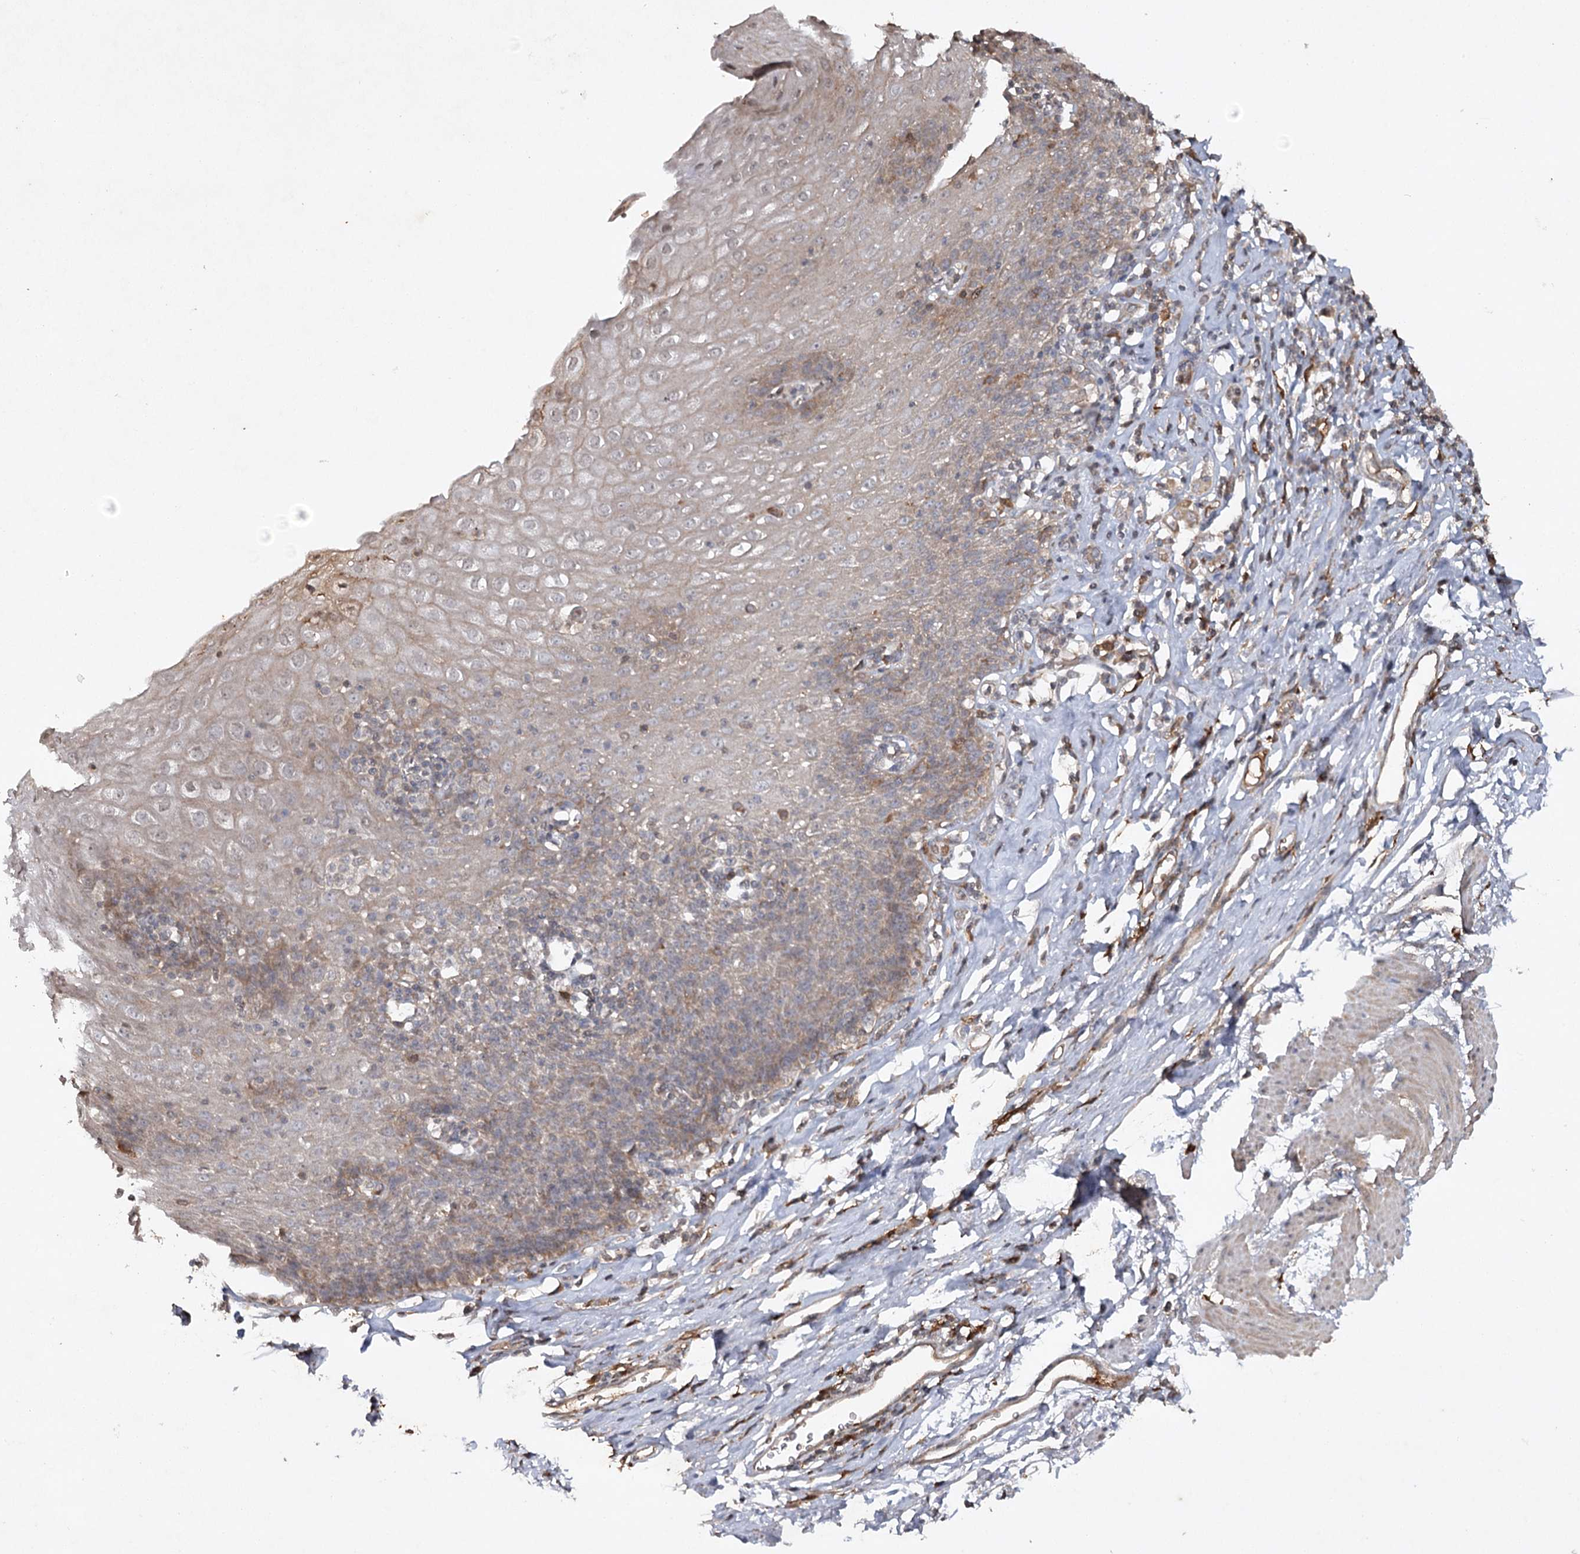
{"staining": {"intensity": "weak", "quantity": "<25%", "location": "cytoplasmic/membranous"}, "tissue": "esophagus", "cell_type": "Squamous epithelial cells", "image_type": "normal", "snomed": [{"axis": "morphology", "description": "Normal tissue, NOS"}, {"axis": "topography", "description": "Esophagus"}], "caption": "Immunohistochemical staining of benign human esophagus exhibits no significant staining in squamous epithelial cells.", "gene": "CYP2B6", "patient": {"sex": "female", "age": 61}}